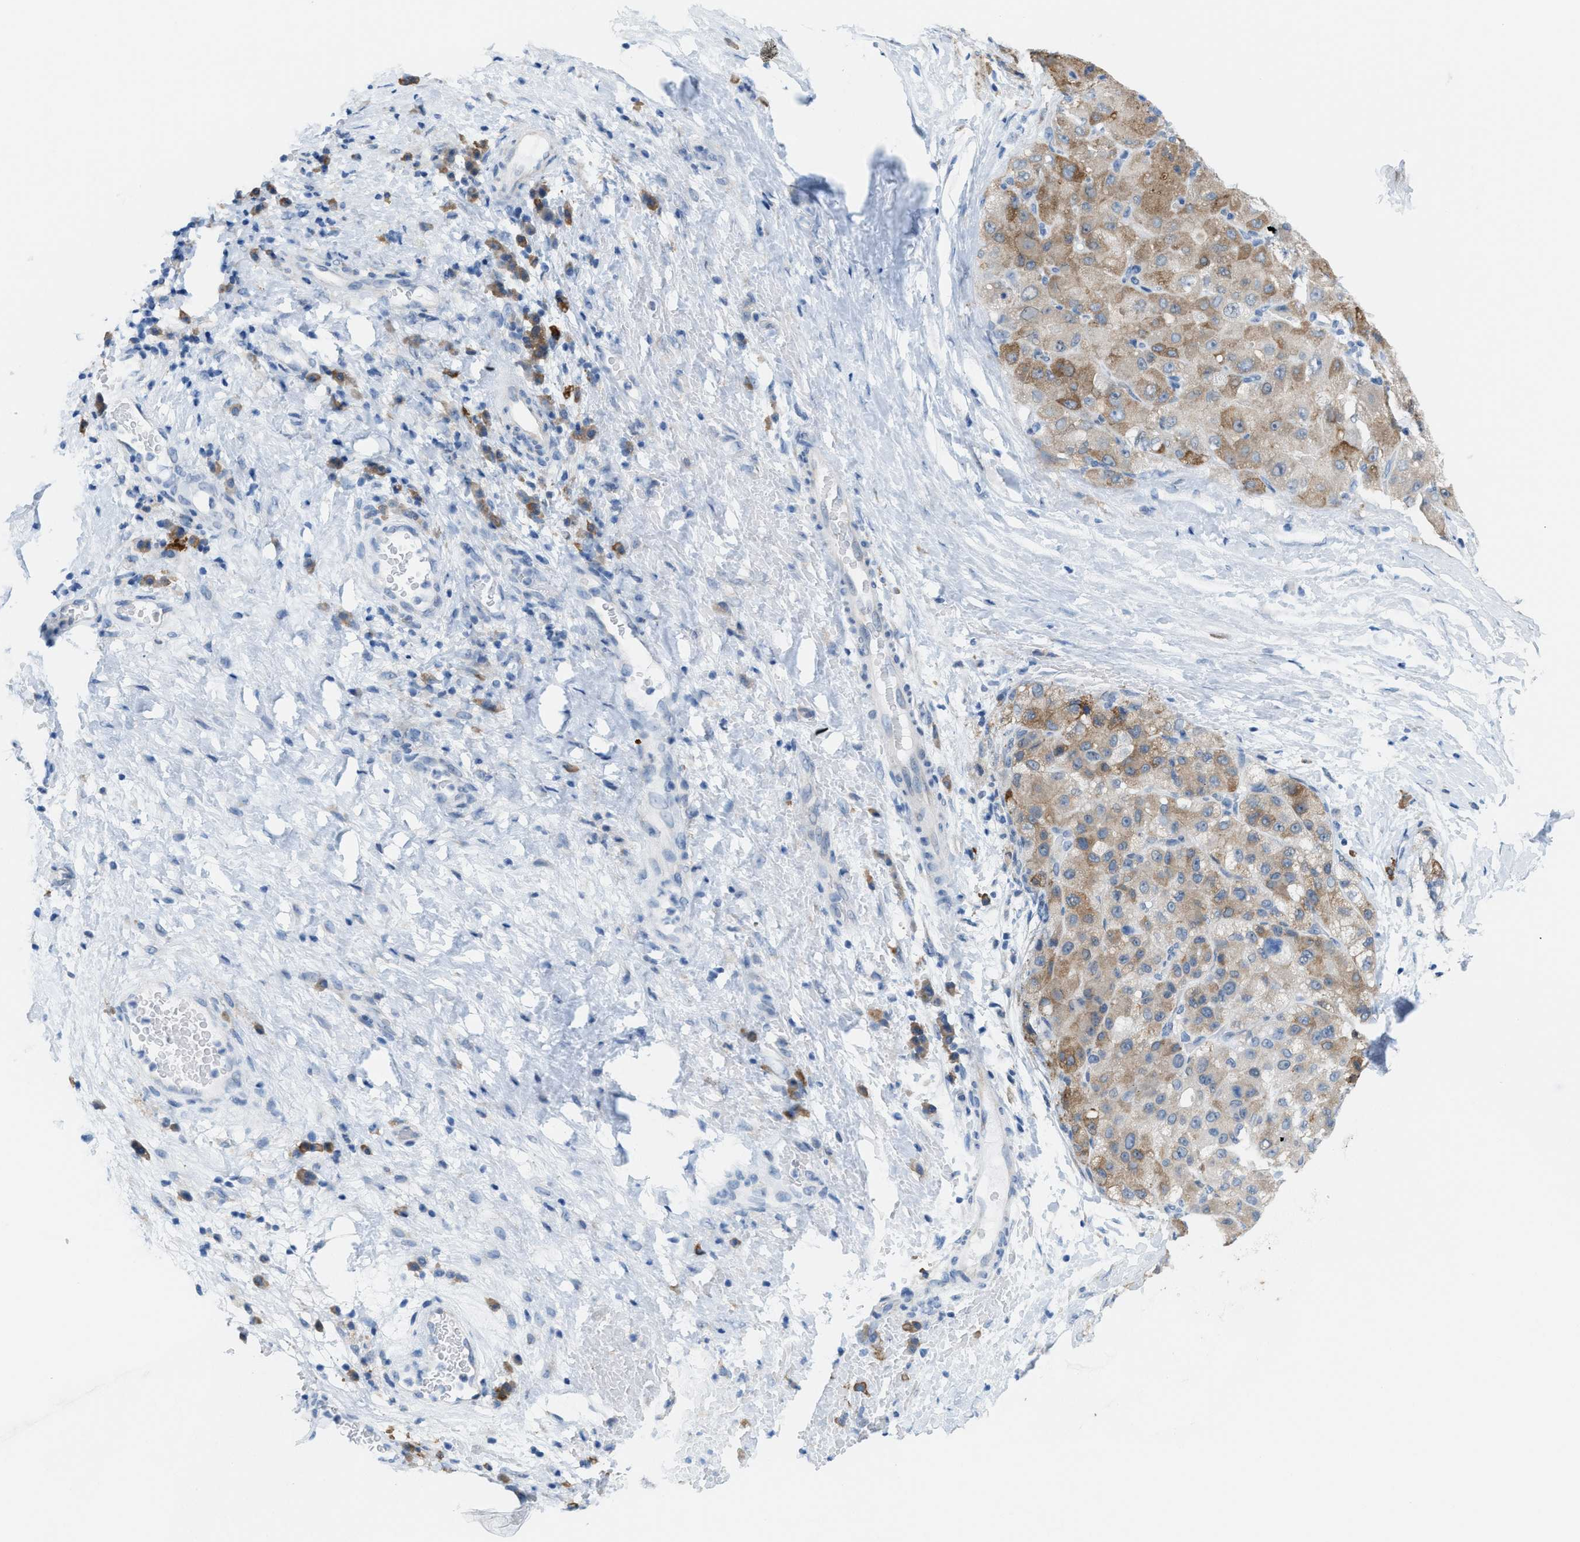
{"staining": {"intensity": "moderate", "quantity": ">75%", "location": "cytoplasmic/membranous"}, "tissue": "liver cancer", "cell_type": "Tumor cells", "image_type": "cancer", "snomed": [{"axis": "morphology", "description": "Carcinoma, Hepatocellular, NOS"}, {"axis": "topography", "description": "Liver"}], "caption": "A brown stain labels moderate cytoplasmic/membranous staining of a protein in human hepatocellular carcinoma (liver) tumor cells.", "gene": "KIFC3", "patient": {"sex": "male", "age": 80}}